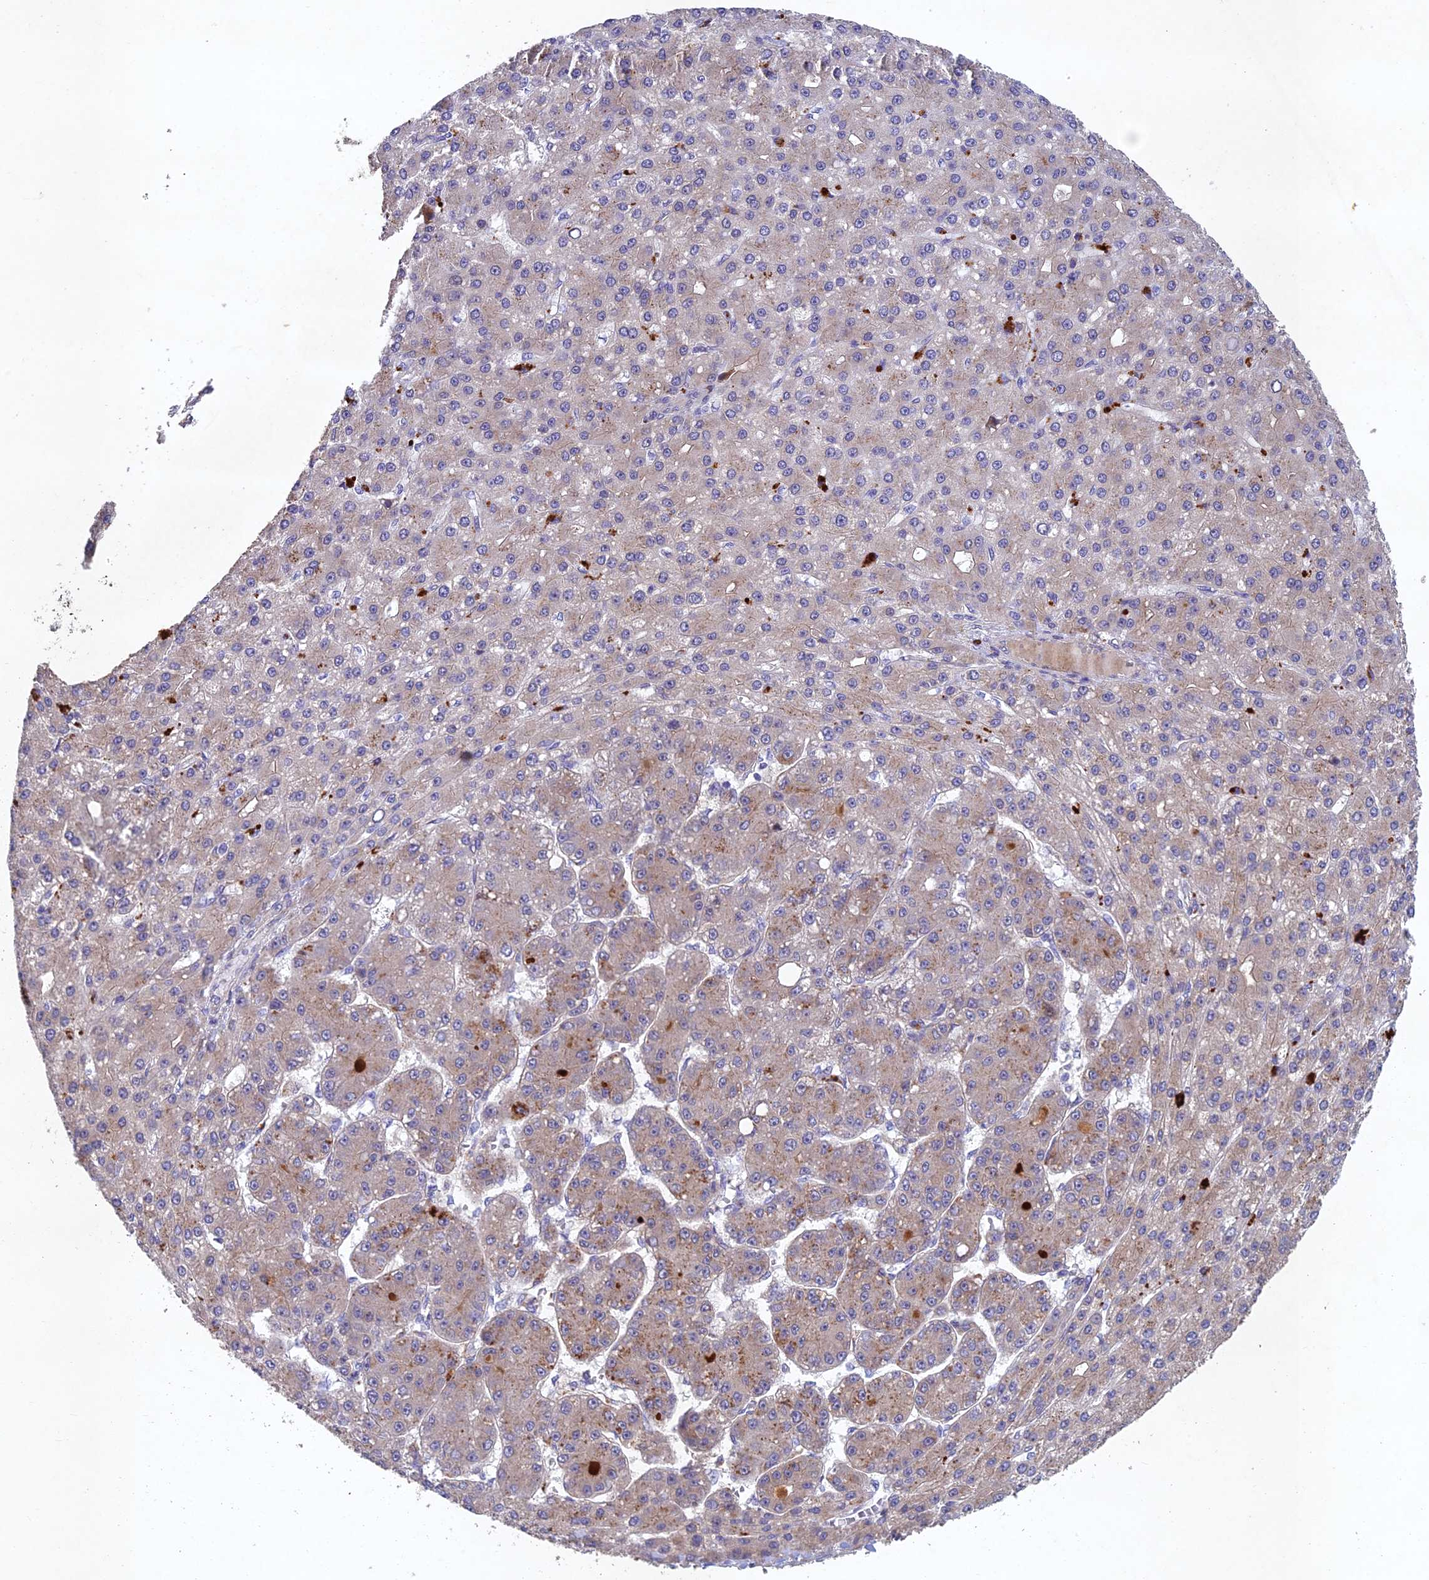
{"staining": {"intensity": "moderate", "quantity": "<25%", "location": "cytoplasmic/membranous"}, "tissue": "liver cancer", "cell_type": "Tumor cells", "image_type": "cancer", "snomed": [{"axis": "morphology", "description": "Carcinoma, Hepatocellular, NOS"}, {"axis": "topography", "description": "Liver"}], "caption": "Immunohistochemistry (DAB (3,3'-diaminobenzidine)) staining of liver cancer (hepatocellular carcinoma) demonstrates moderate cytoplasmic/membranous protein staining in about <25% of tumor cells. The staining is performed using DAB (3,3'-diaminobenzidine) brown chromogen to label protein expression. The nuclei are counter-stained blue using hematoxylin.", "gene": "NSMCE1", "patient": {"sex": "male", "age": 67}}